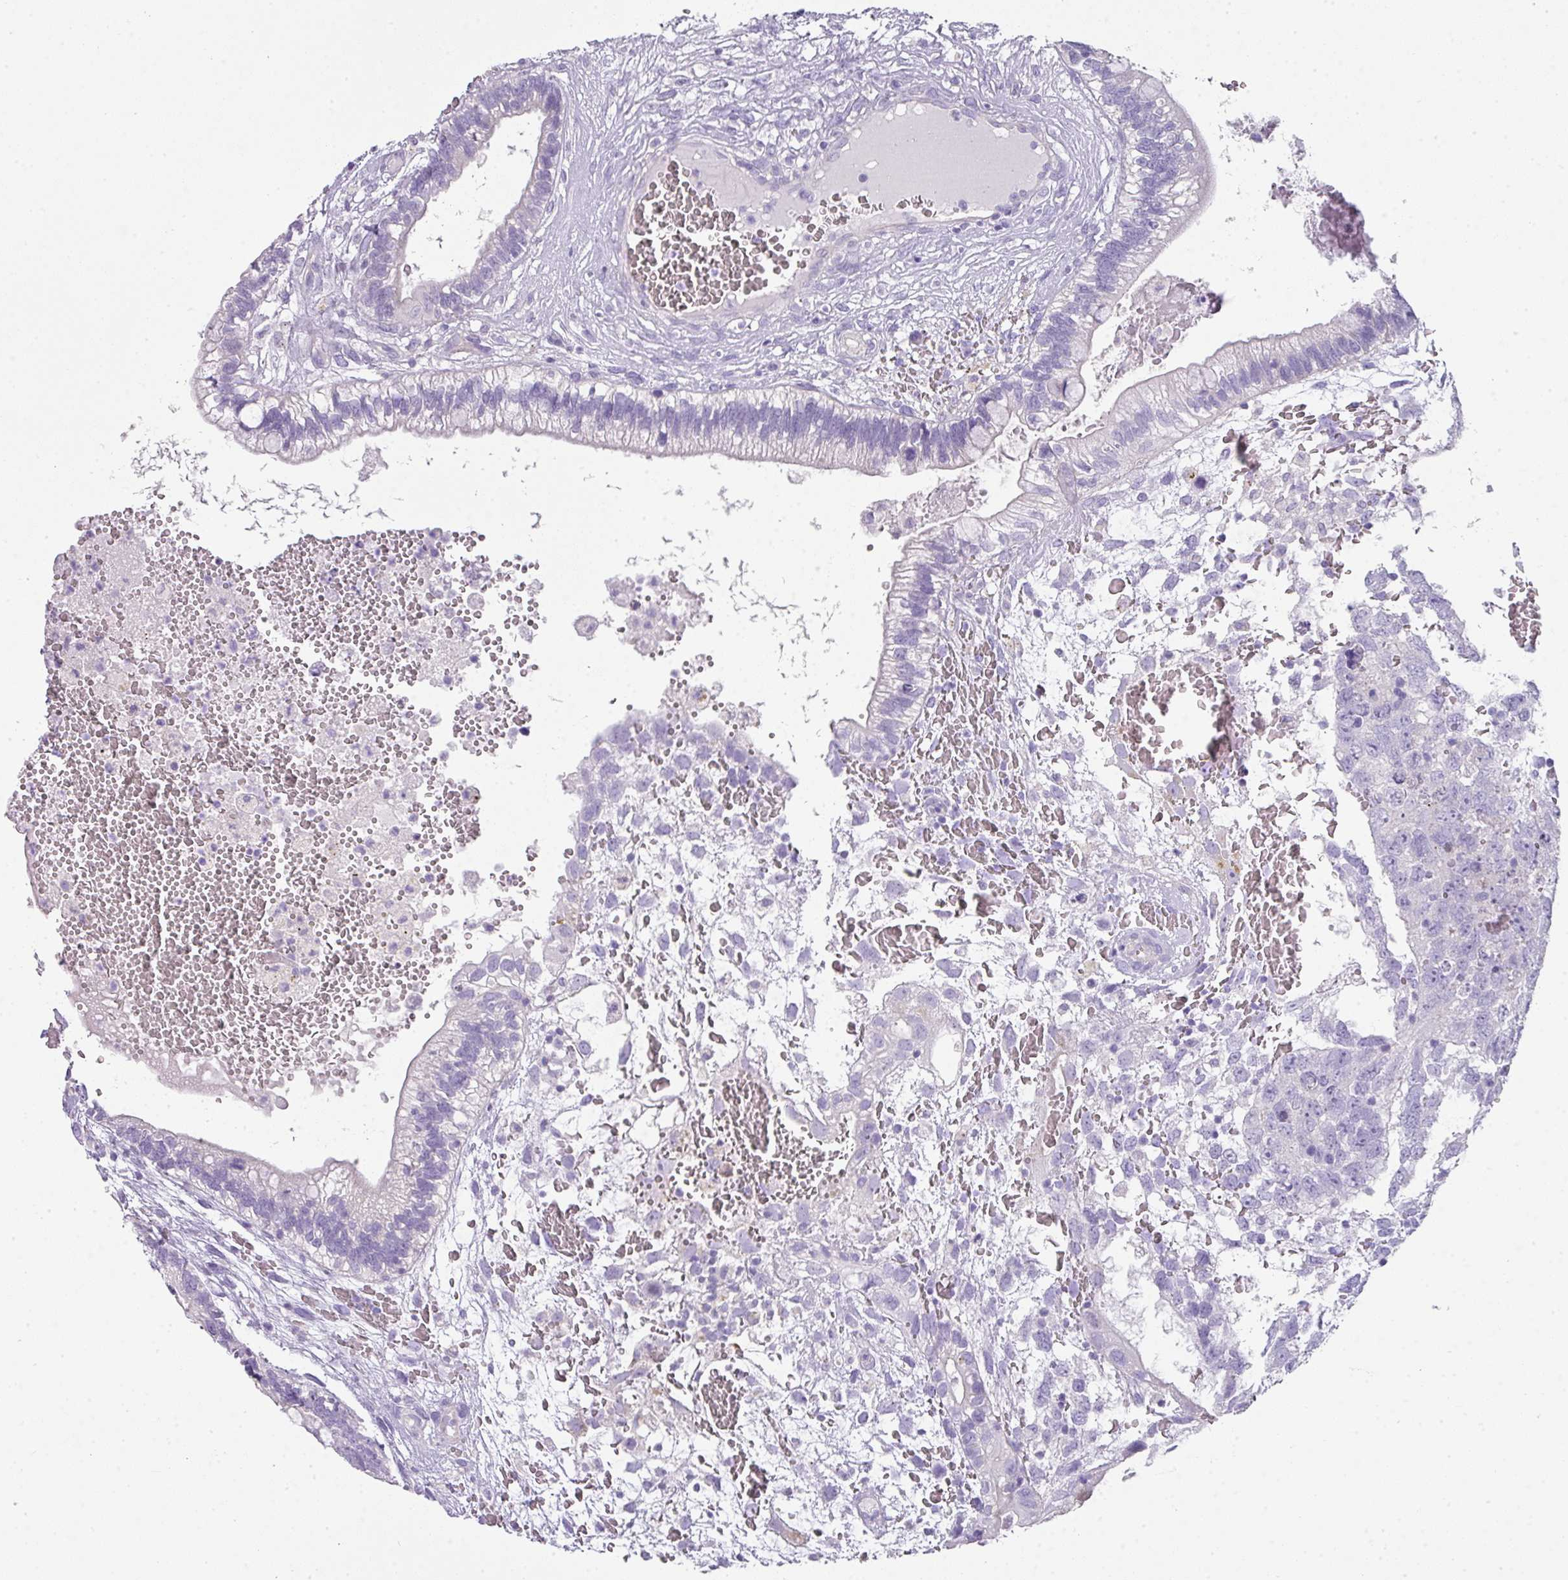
{"staining": {"intensity": "negative", "quantity": "none", "location": "none"}, "tissue": "testis cancer", "cell_type": "Tumor cells", "image_type": "cancer", "snomed": [{"axis": "morphology", "description": "Seminoma, NOS"}, {"axis": "morphology", "description": "Carcinoma, Embryonal, NOS"}, {"axis": "topography", "description": "Testis"}], "caption": "There is no significant positivity in tumor cells of testis embryonal carcinoma.", "gene": "GLI4", "patient": {"sex": "male", "age": 29}}